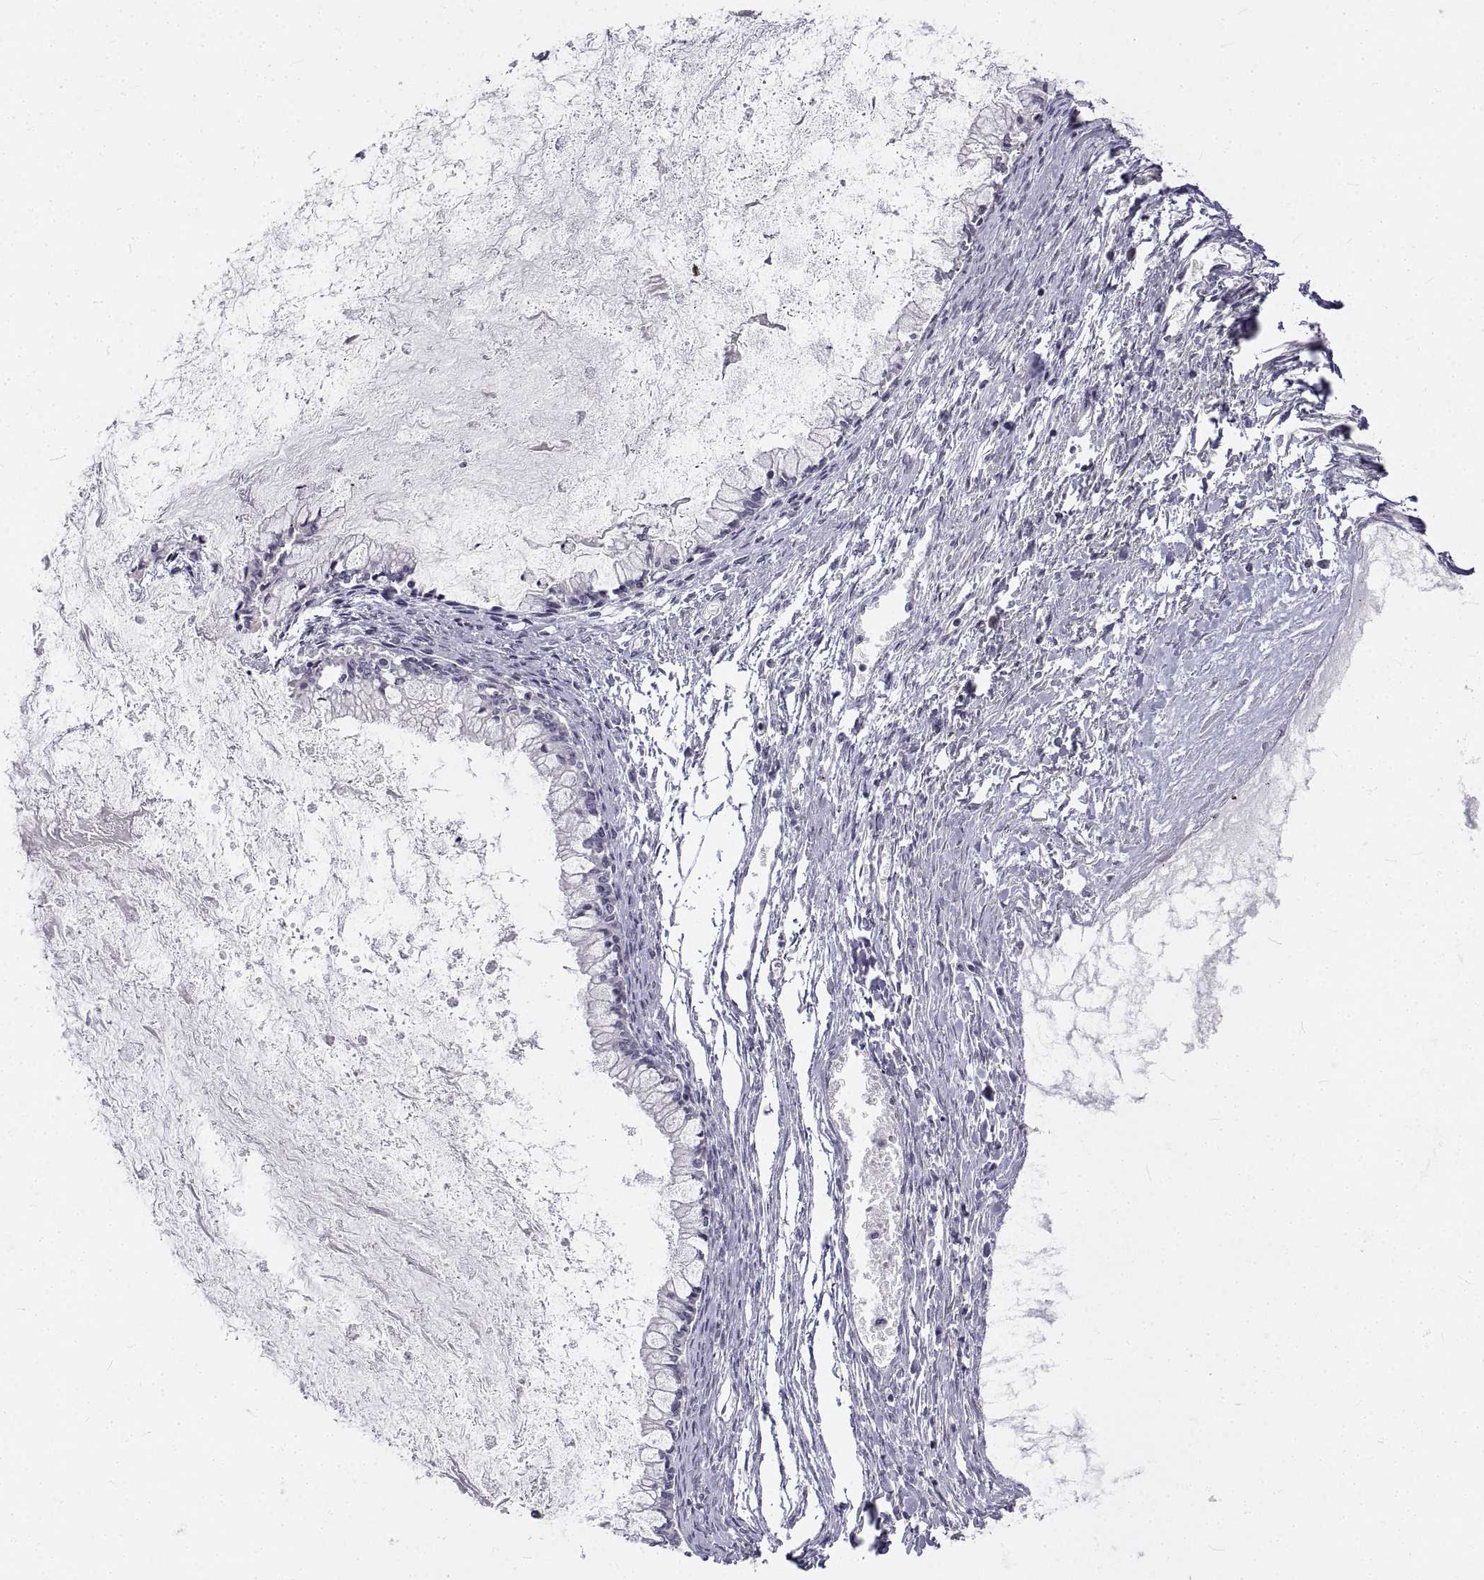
{"staining": {"intensity": "negative", "quantity": "none", "location": "none"}, "tissue": "ovarian cancer", "cell_type": "Tumor cells", "image_type": "cancer", "snomed": [{"axis": "morphology", "description": "Cystadenocarcinoma, mucinous, NOS"}, {"axis": "topography", "description": "Ovary"}], "caption": "Photomicrograph shows no significant protein positivity in tumor cells of ovarian cancer. (DAB (3,3'-diaminobenzidine) IHC with hematoxylin counter stain).", "gene": "ANO2", "patient": {"sex": "female", "age": 67}}